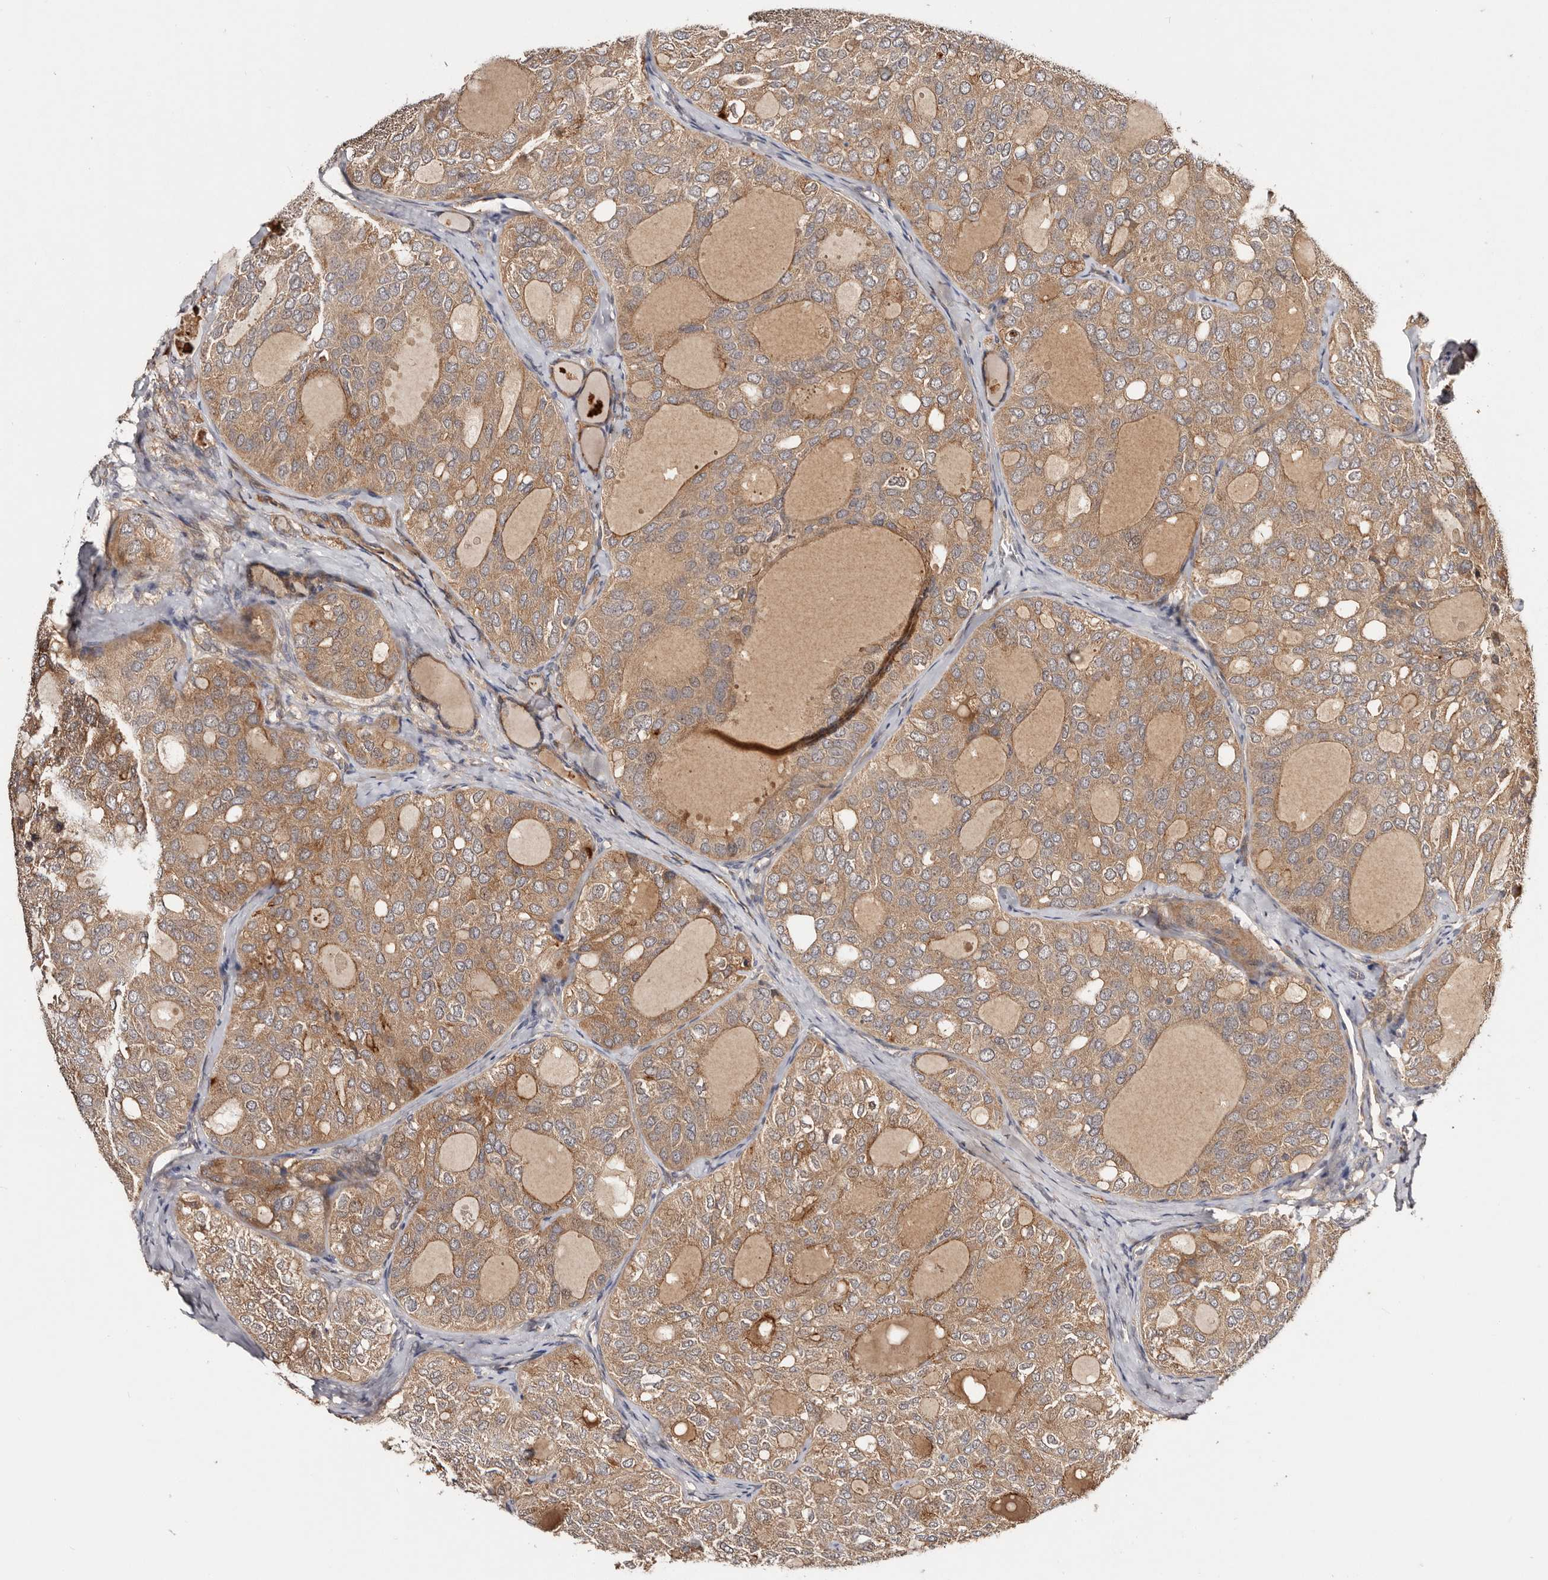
{"staining": {"intensity": "moderate", "quantity": ">75%", "location": "cytoplasmic/membranous"}, "tissue": "thyroid cancer", "cell_type": "Tumor cells", "image_type": "cancer", "snomed": [{"axis": "morphology", "description": "Follicular adenoma carcinoma, NOS"}, {"axis": "topography", "description": "Thyroid gland"}], "caption": "Tumor cells reveal medium levels of moderate cytoplasmic/membranous expression in approximately >75% of cells in human thyroid cancer (follicular adenoma carcinoma). (DAB IHC, brown staining for protein, blue staining for nuclei).", "gene": "PKIB", "patient": {"sex": "male", "age": 75}}